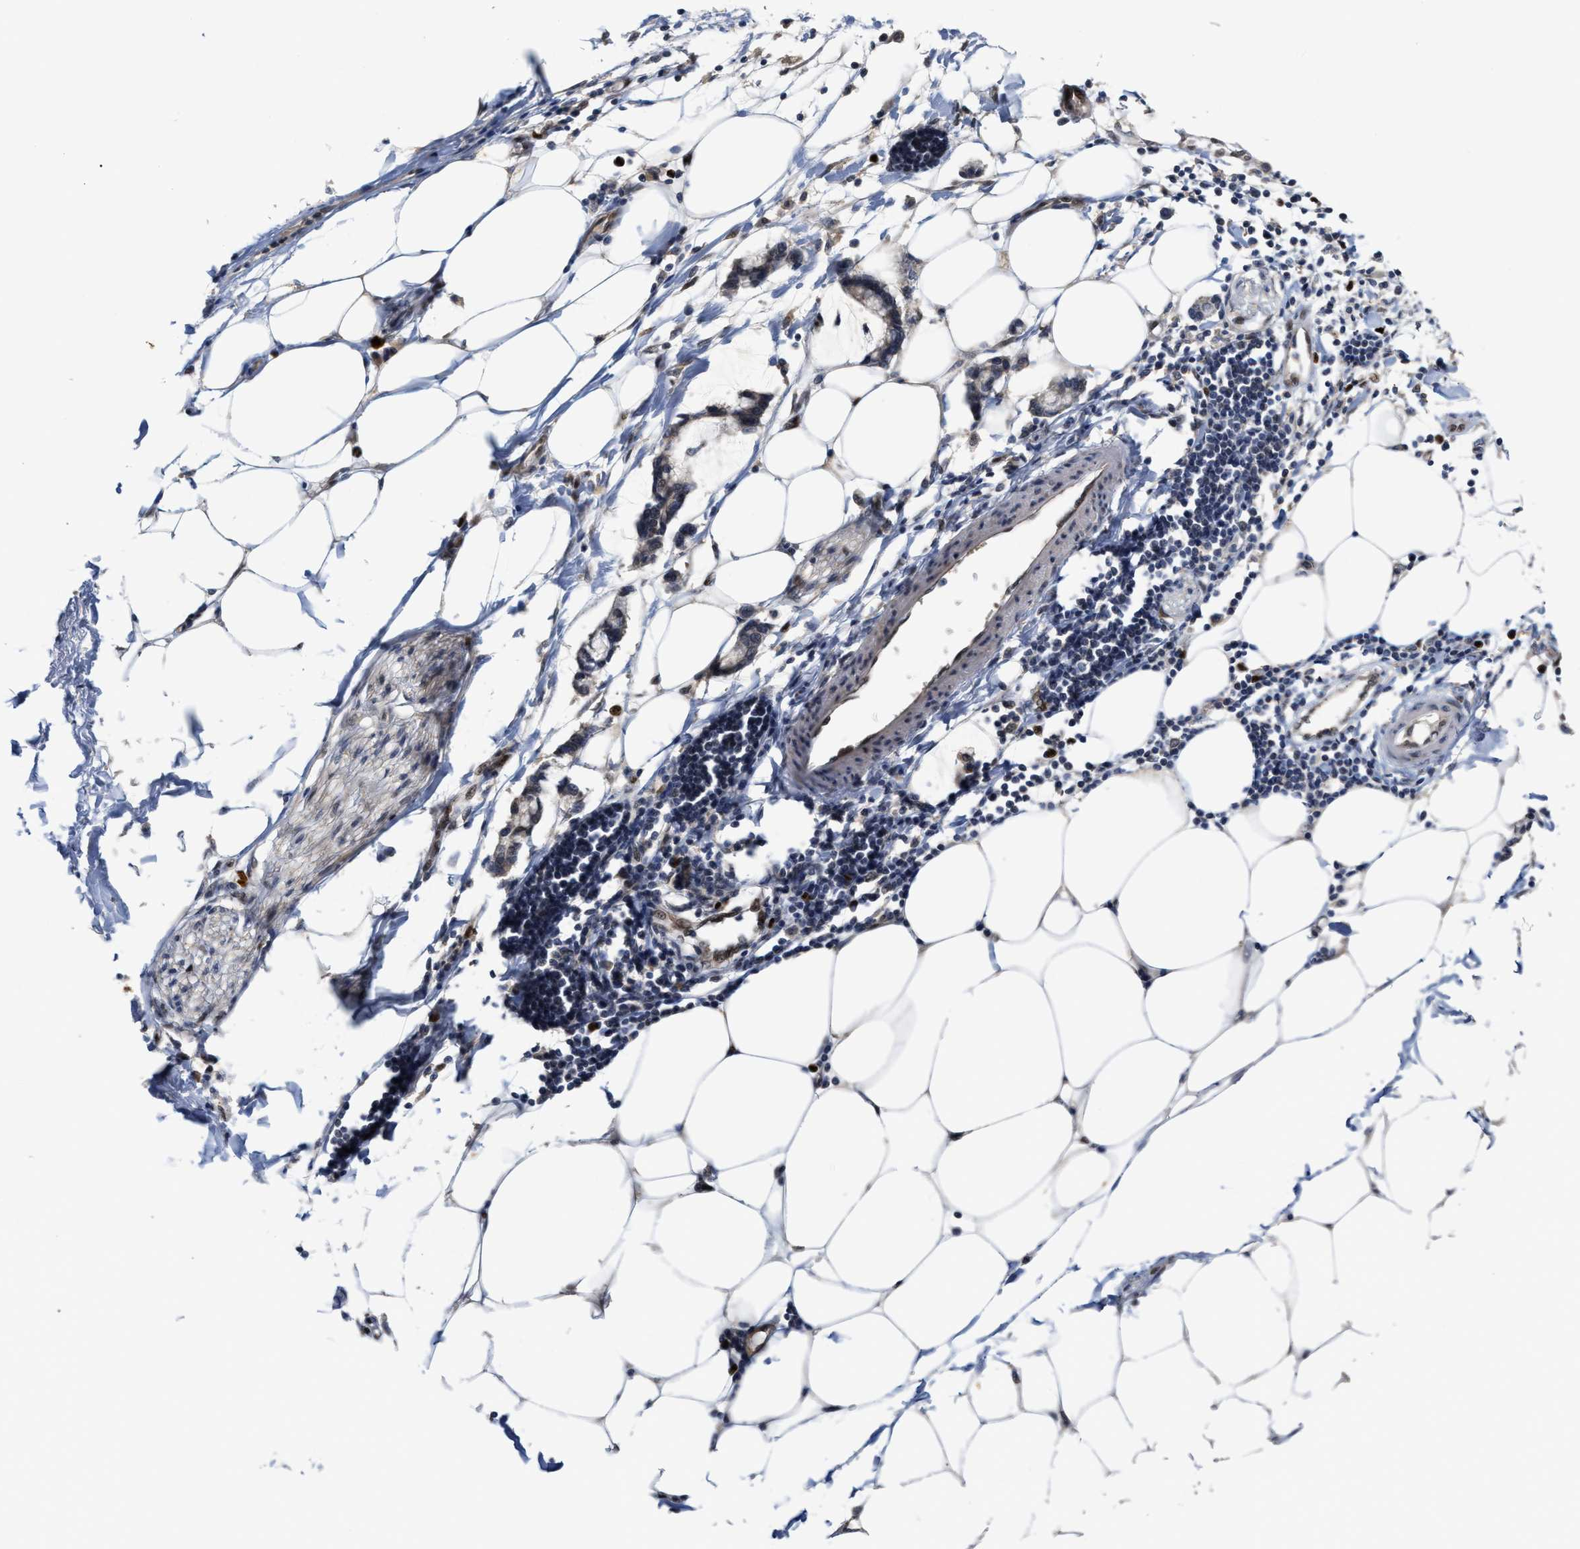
{"staining": {"intensity": "moderate", "quantity": ">75%", "location": "cytoplasmic/membranous"}, "tissue": "adipose tissue", "cell_type": "Adipocytes", "image_type": "normal", "snomed": [{"axis": "morphology", "description": "Normal tissue, NOS"}, {"axis": "morphology", "description": "Adenocarcinoma, NOS"}, {"axis": "topography", "description": "Colon"}, {"axis": "topography", "description": "Peripheral nerve tissue"}], "caption": "Protein staining displays moderate cytoplasmic/membranous expression in about >75% of adipocytes in normal adipose tissue.", "gene": "TCF4", "patient": {"sex": "male", "age": 14}}